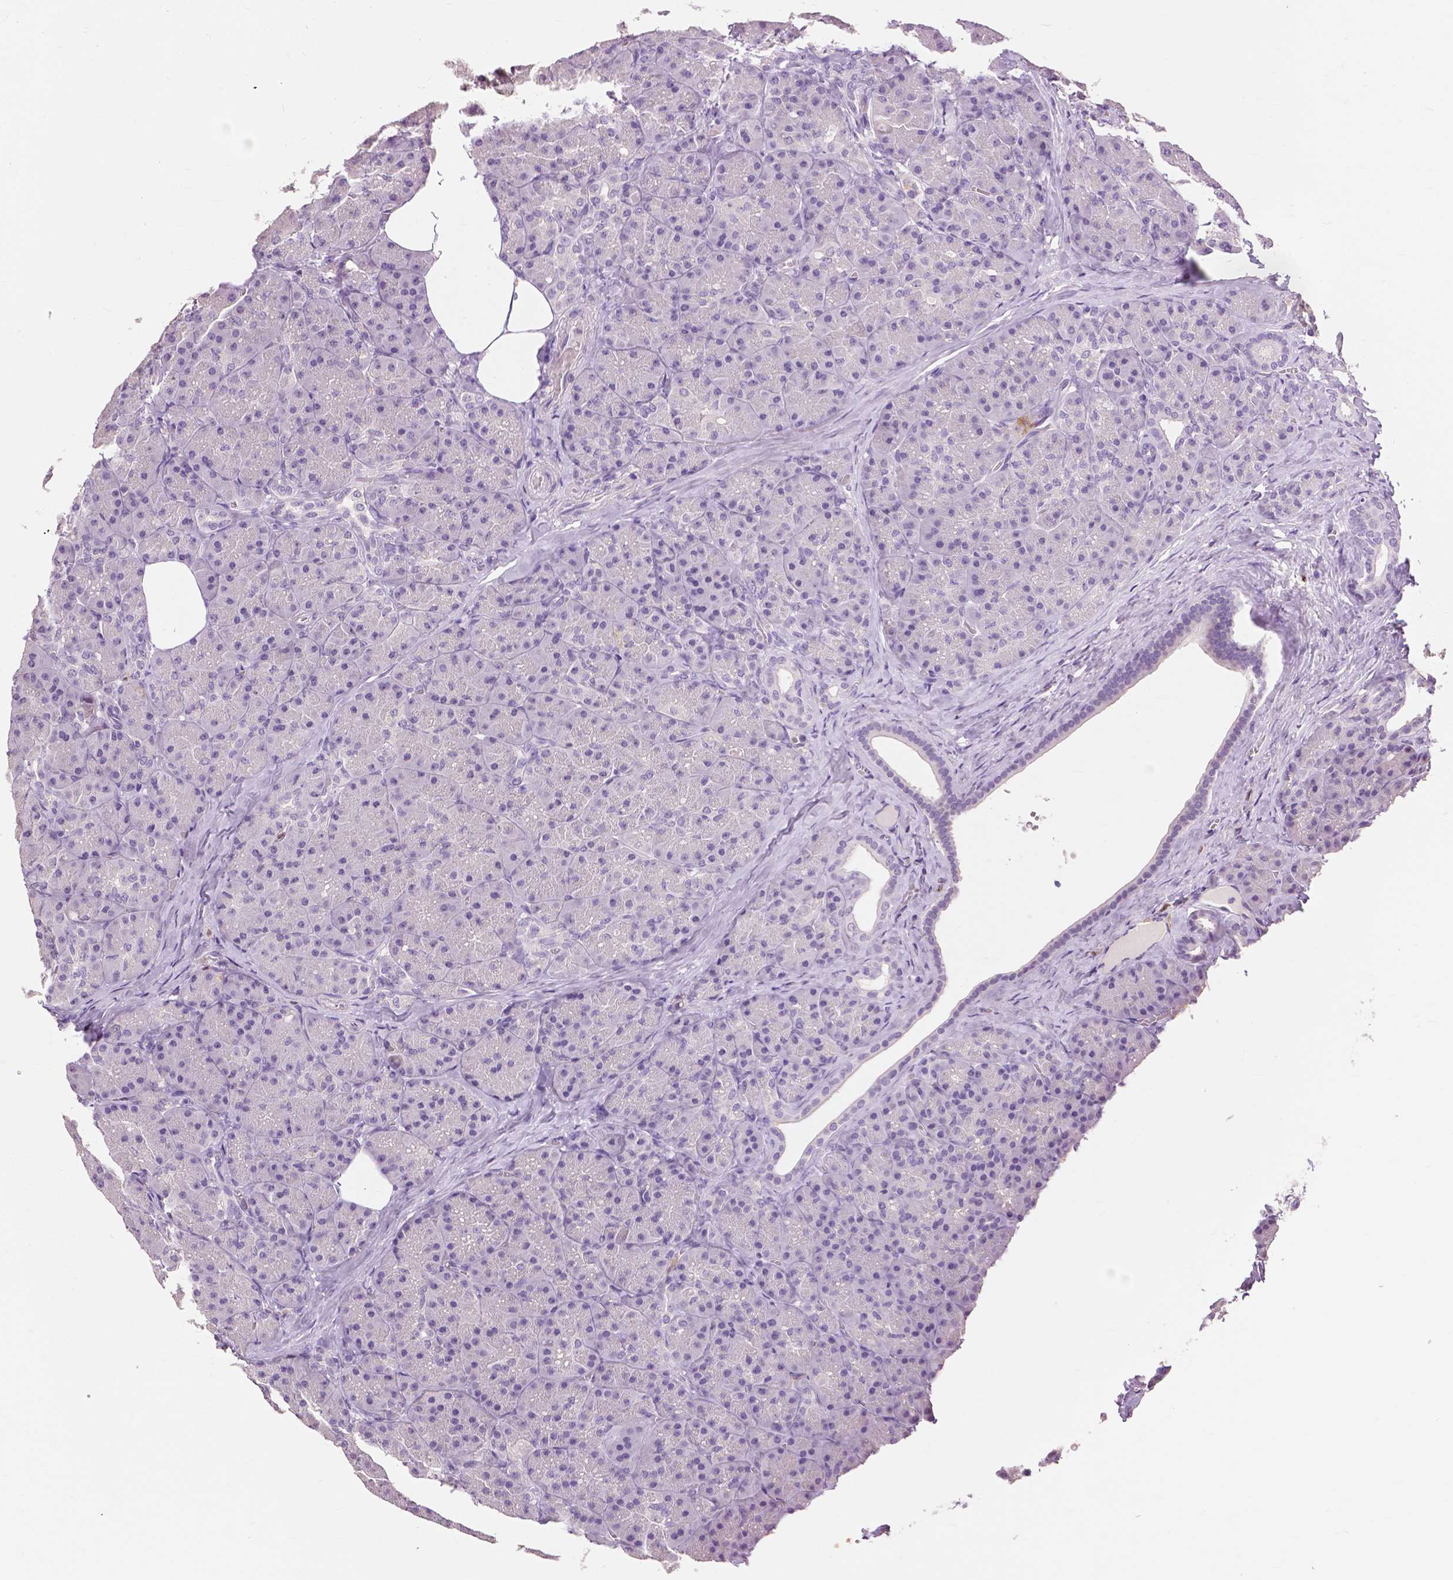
{"staining": {"intensity": "negative", "quantity": "none", "location": "none"}, "tissue": "pancreas", "cell_type": "Exocrine glandular cells", "image_type": "normal", "snomed": [{"axis": "morphology", "description": "Normal tissue, NOS"}, {"axis": "topography", "description": "Pancreas"}], "caption": "Pancreas stained for a protein using immunohistochemistry demonstrates no staining exocrine glandular cells.", "gene": "CXCR2", "patient": {"sex": "male", "age": 57}}